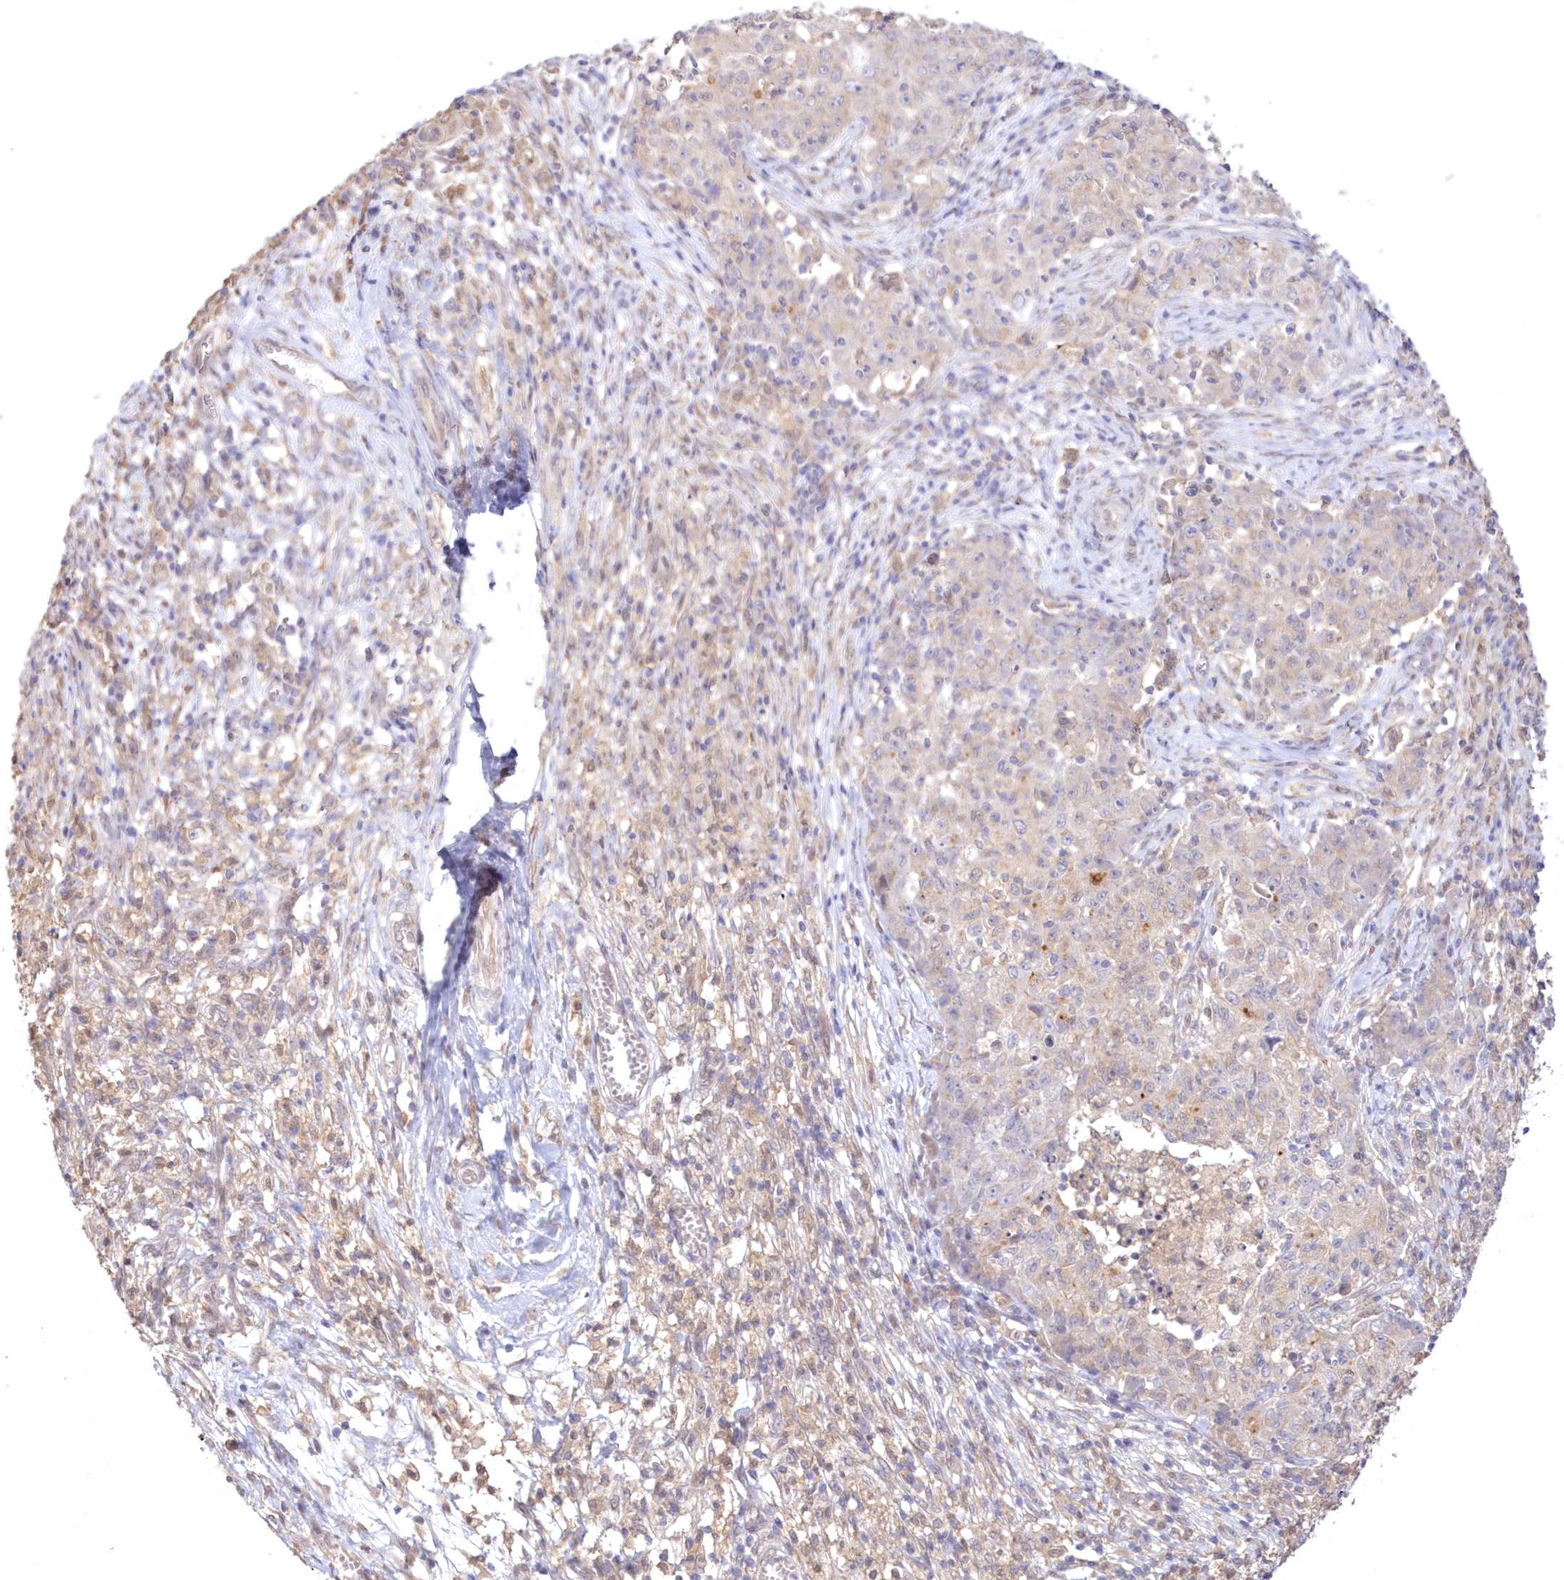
{"staining": {"intensity": "weak", "quantity": "25%-75%", "location": "cytoplasmic/membranous"}, "tissue": "ovarian cancer", "cell_type": "Tumor cells", "image_type": "cancer", "snomed": [{"axis": "morphology", "description": "Carcinoma, endometroid"}, {"axis": "topography", "description": "Ovary"}], "caption": "Immunohistochemical staining of human ovarian endometroid carcinoma demonstrates low levels of weak cytoplasmic/membranous expression in about 25%-75% of tumor cells.", "gene": "RNPEP", "patient": {"sex": "female", "age": 42}}